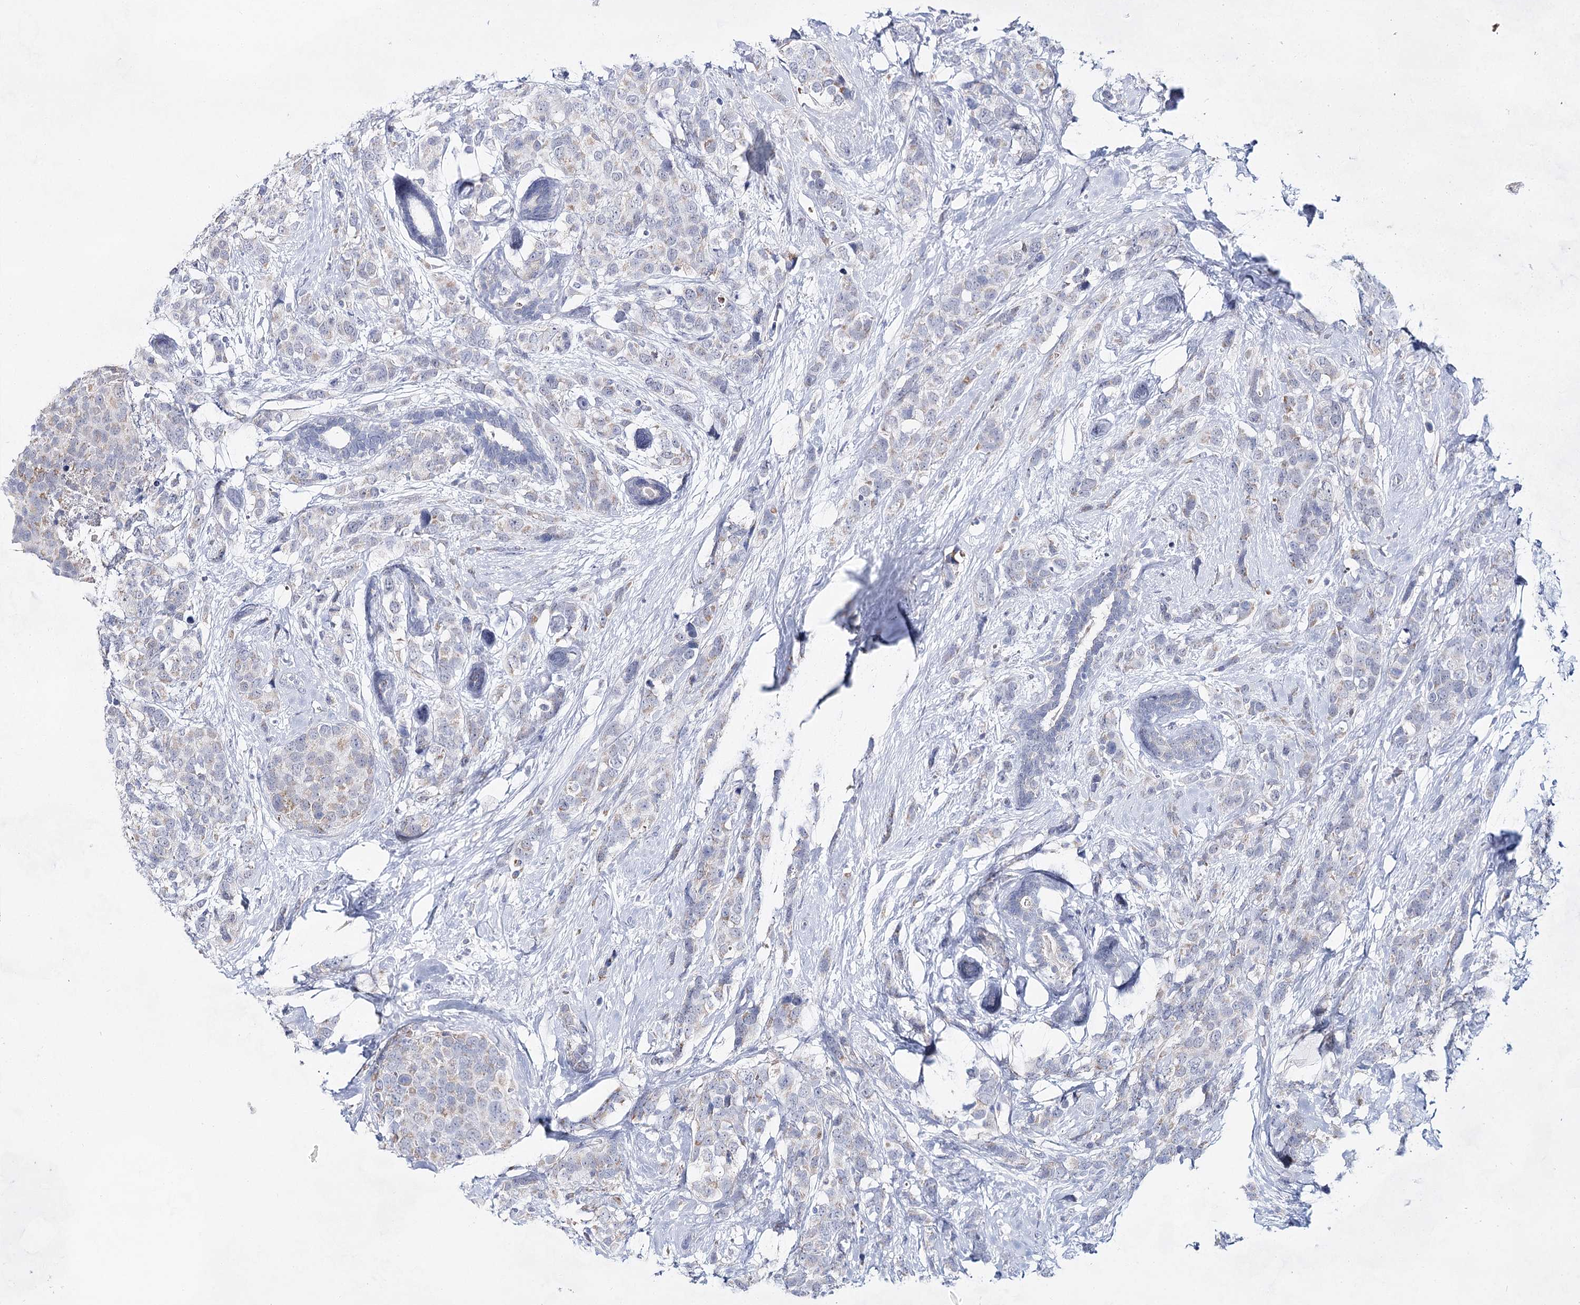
{"staining": {"intensity": "negative", "quantity": "none", "location": "none"}, "tissue": "breast cancer", "cell_type": "Tumor cells", "image_type": "cancer", "snomed": [{"axis": "morphology", "description": "Lobular carcinoma"}, {"axis": "topography", "description": "Breast"}], "caption": "IHC of human breast cancer (lobular carcinoma) shows no positivity in tumor cells.", "gene": "BPHL", "patient": {"sex": "female", "age": 59}}